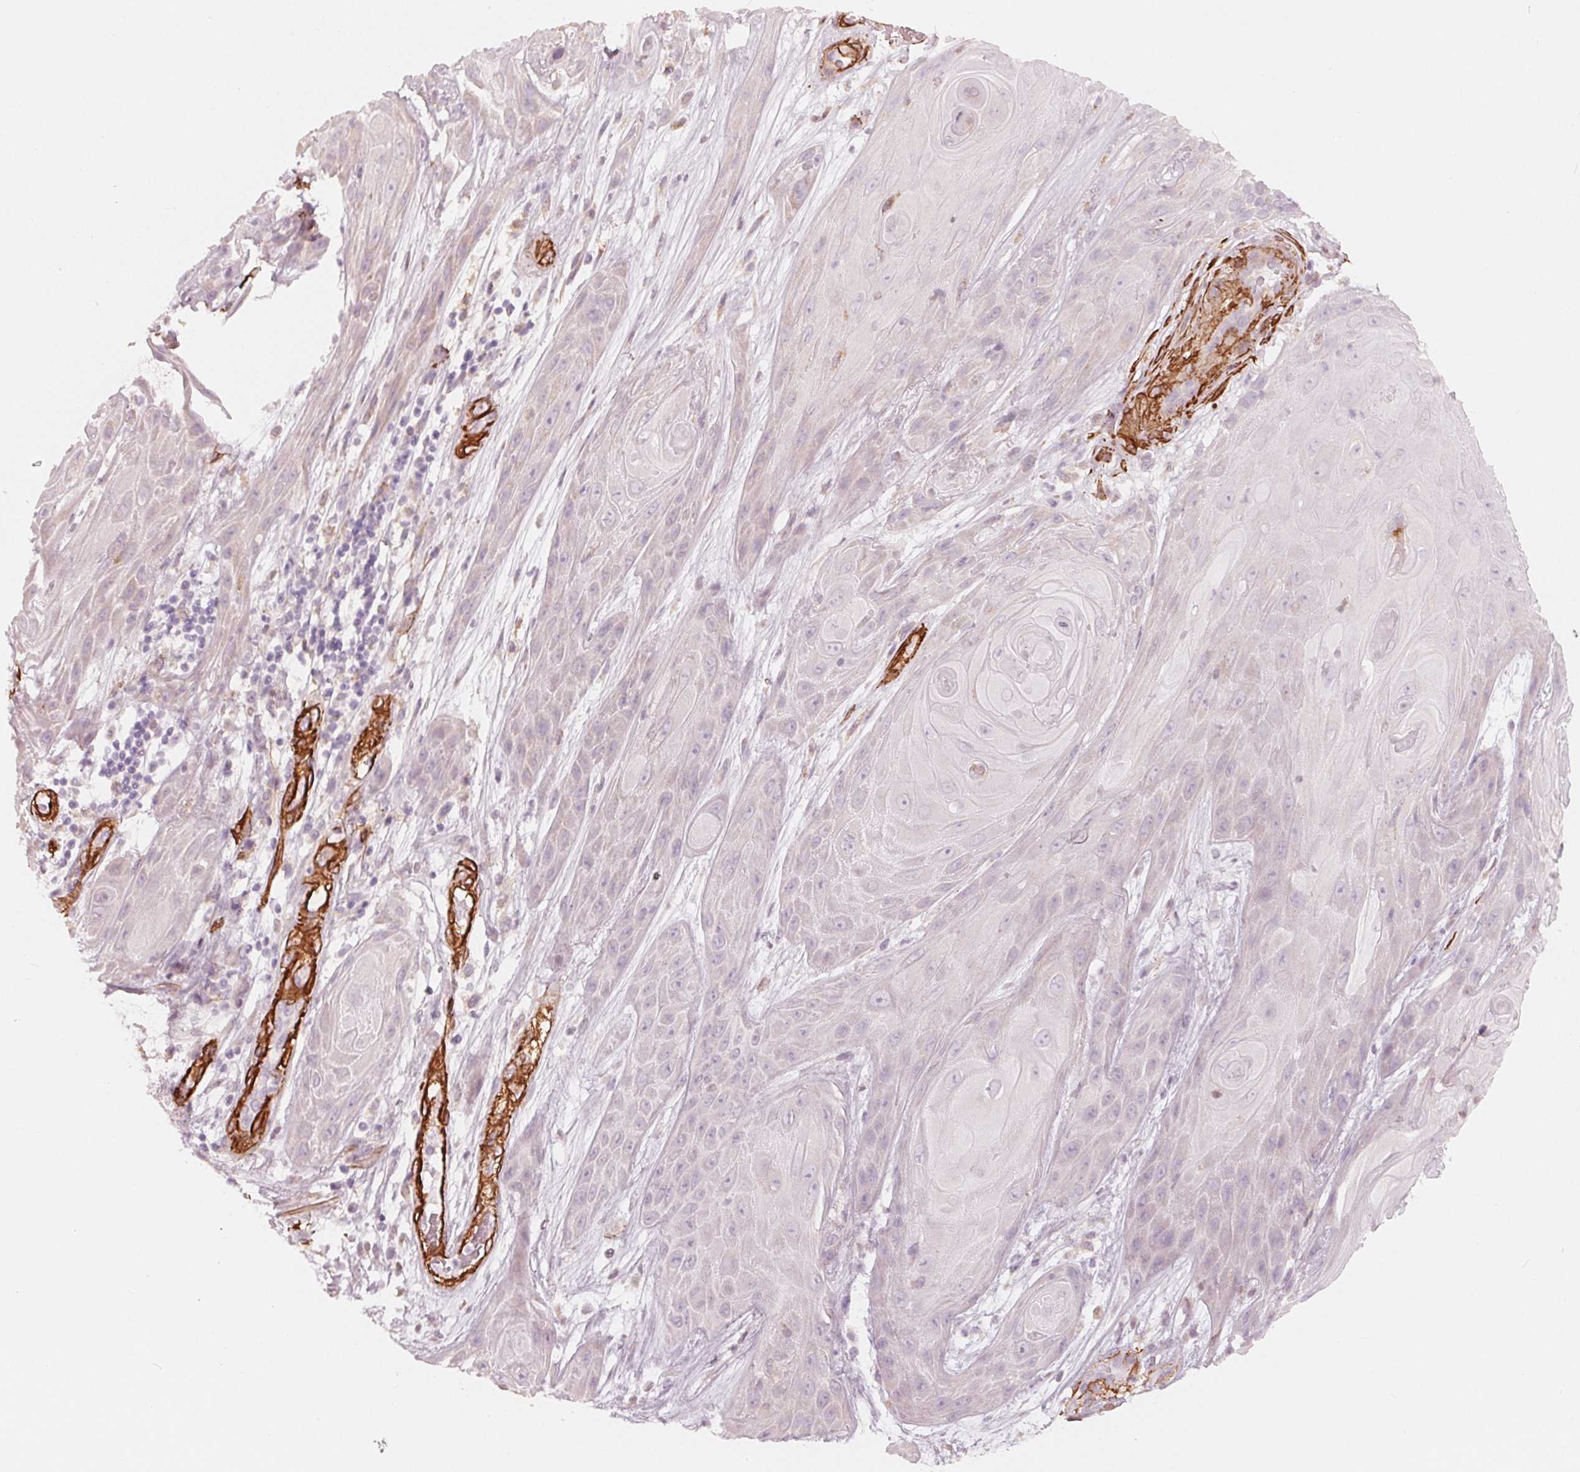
{"staining": {"intensity": "negative", "quantity": "none", "location": "none"}, "tissue": "skin cancer", "cell_type": "Tumor cells", "image_type": "cancer", "snomed": [{"axis": "morphology", "description": "Squamous cell carcinoma, NOS"}, {"axis": "topography", "description": "Skin"}], "caption": "This is an immunohistochemistry photomicrograph of skin cancer (squamous cell carcinoma). There is no positivity in tumor cells.", "gene": "MIER3", "patient": {"sex": "male", "age": 62}}